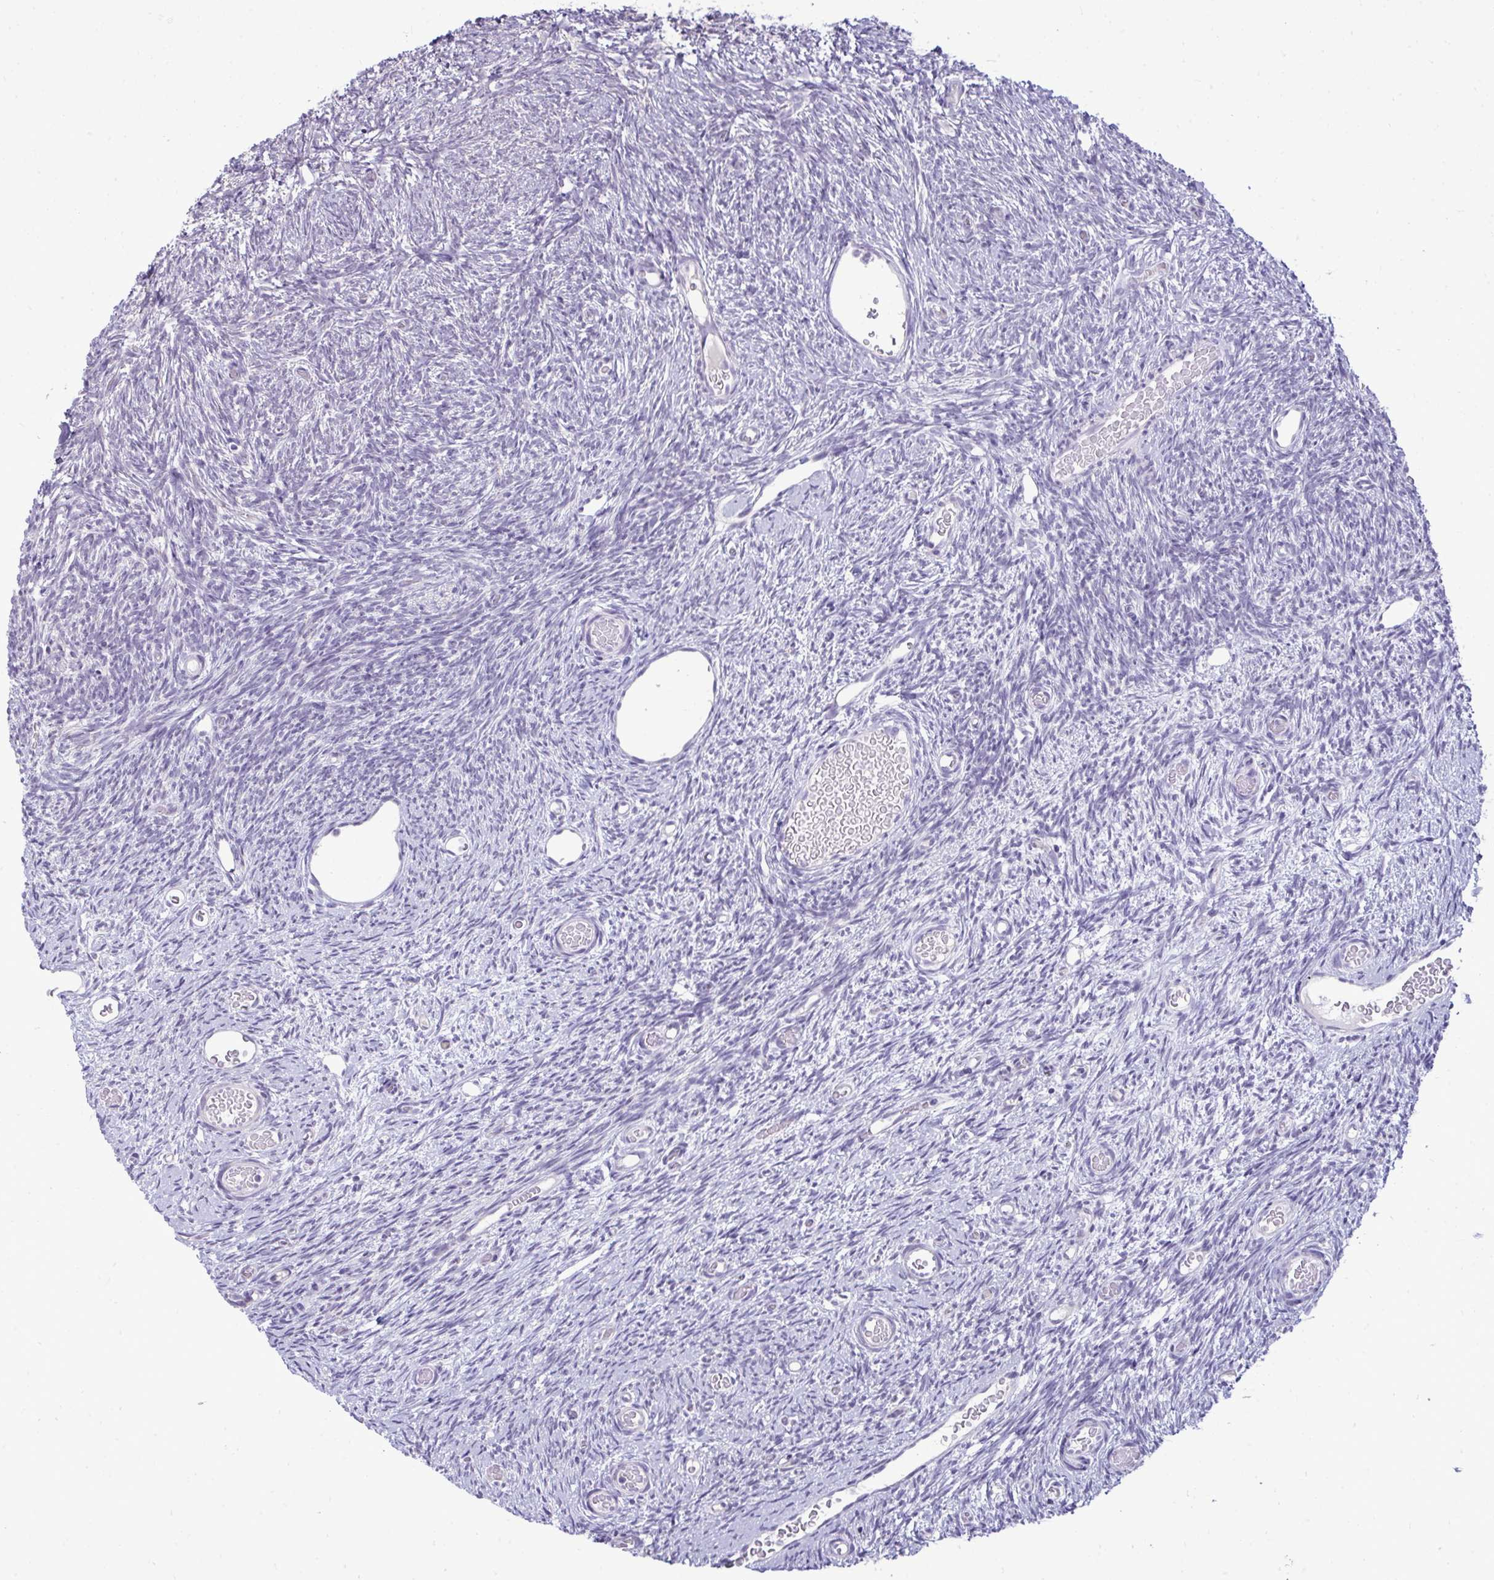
{"staining": {"intensity": "negative", "quantity": "none", "location": "none"}, "tissue": "ovary", "cell_type": "Follicle cells", "image_type": "normal", "snomed": [{"axis": "morphology", "description": "Normal tissue, NOS"}, {"axis": "topography", "description": "Ovary"}], "caption": "Ovary stained for a protein using IHC displays no expression follicle cells.", "gene": "NPPA", "patient": {"sex": "female", "age": 39}}